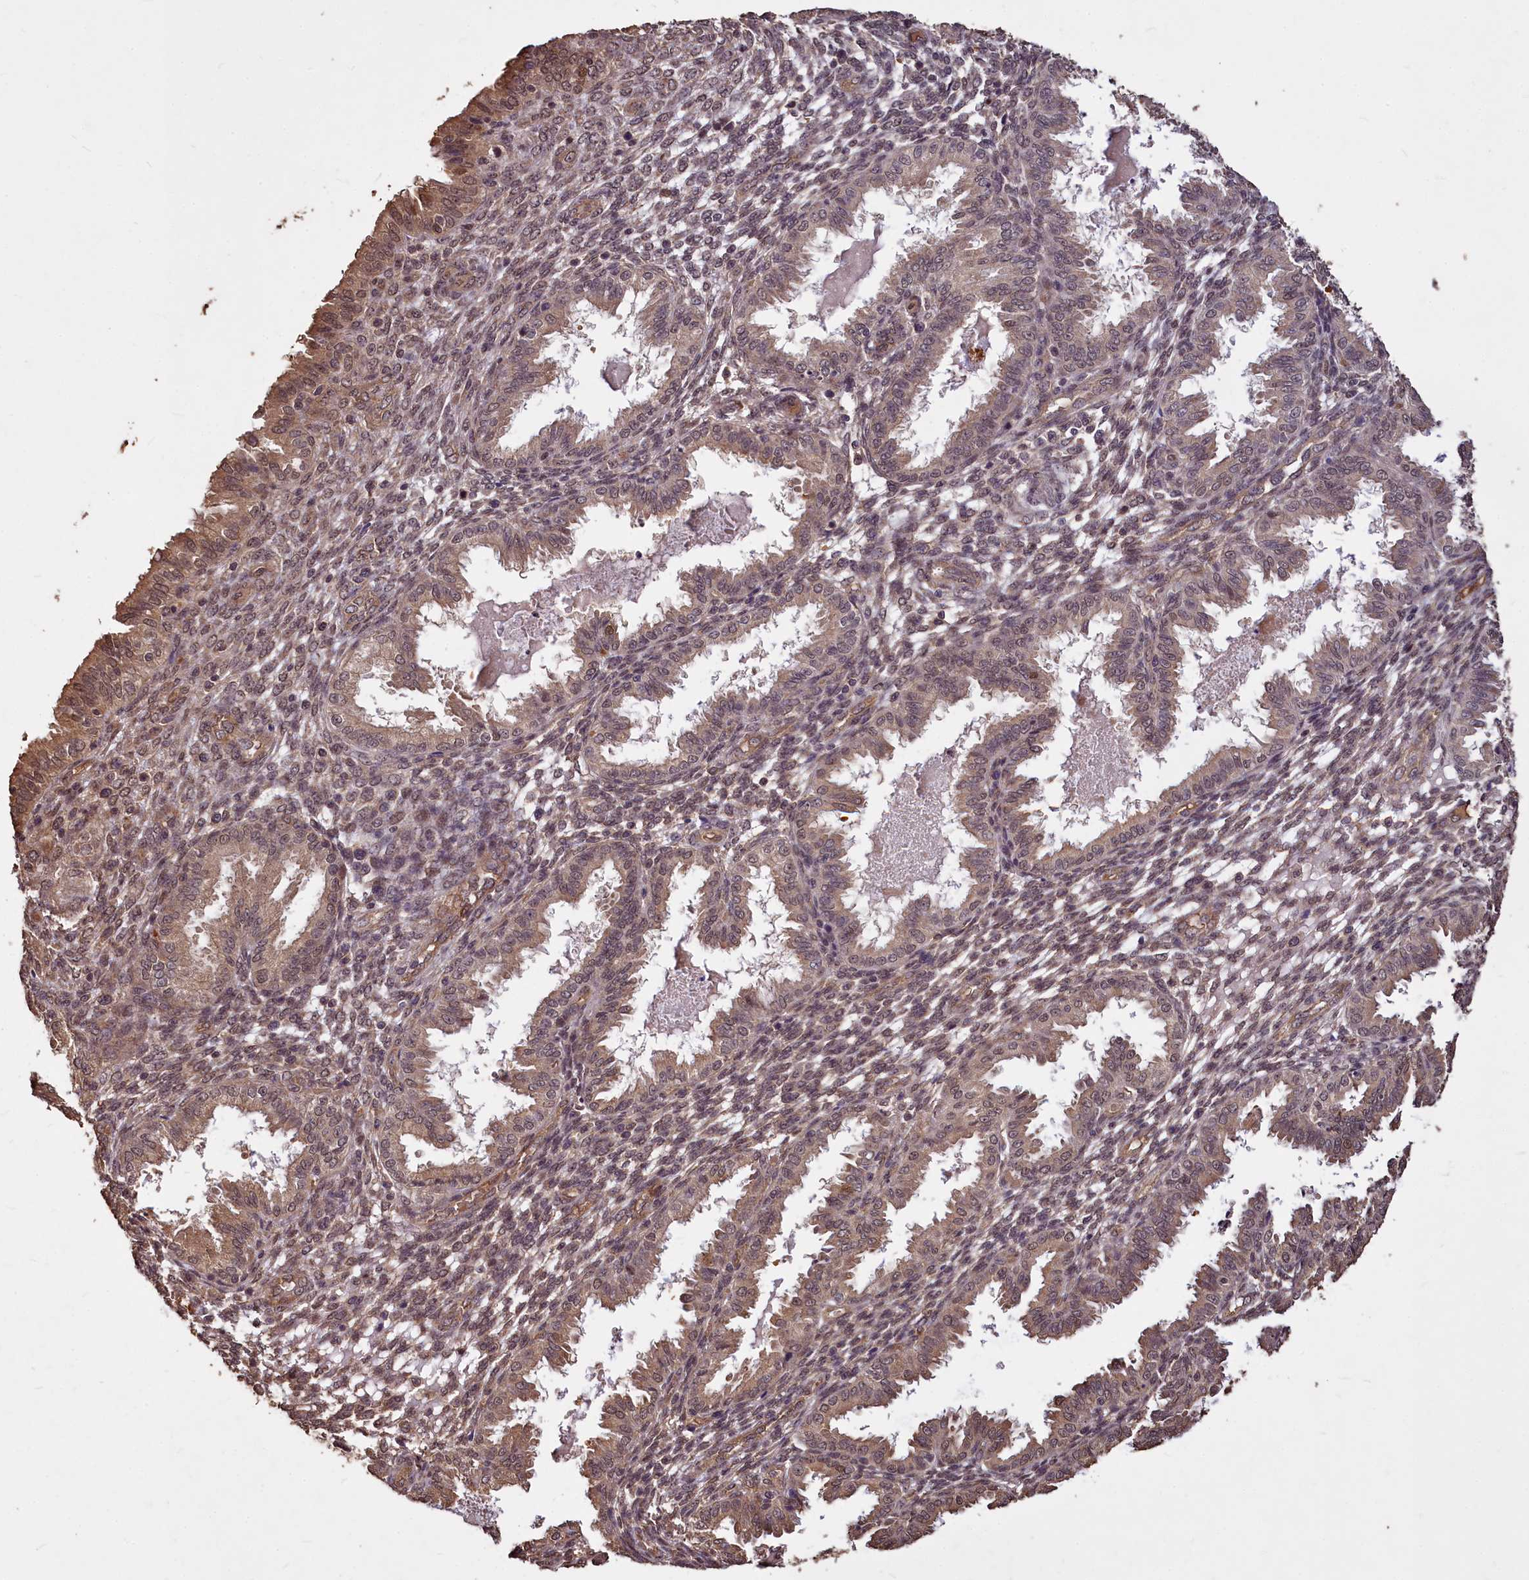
{"staining": {"intensity": "weak", "quantity": "25%-75%", "location": "nuclear"}, "tissue": "endometrium", "cell_type": "Cells in endometrial stroma", "image_type": "normal", "snomed": [{"axis": "morphology", "description": "Normal tissue, NOS"}, {"axis": "topography", "description": "Endometrium"}], "caption": "IHC histopathology image of benign endometrium: human endometrium stained using immunohistochemistry (IHC) demonstrates low levels of weak protein expression localized specifically in the nuclear of cells in endometrial stroma, appearing as a nuclear brown color.", "gene": "VPS51", "patient": {"sex": "female", "age": 33}}